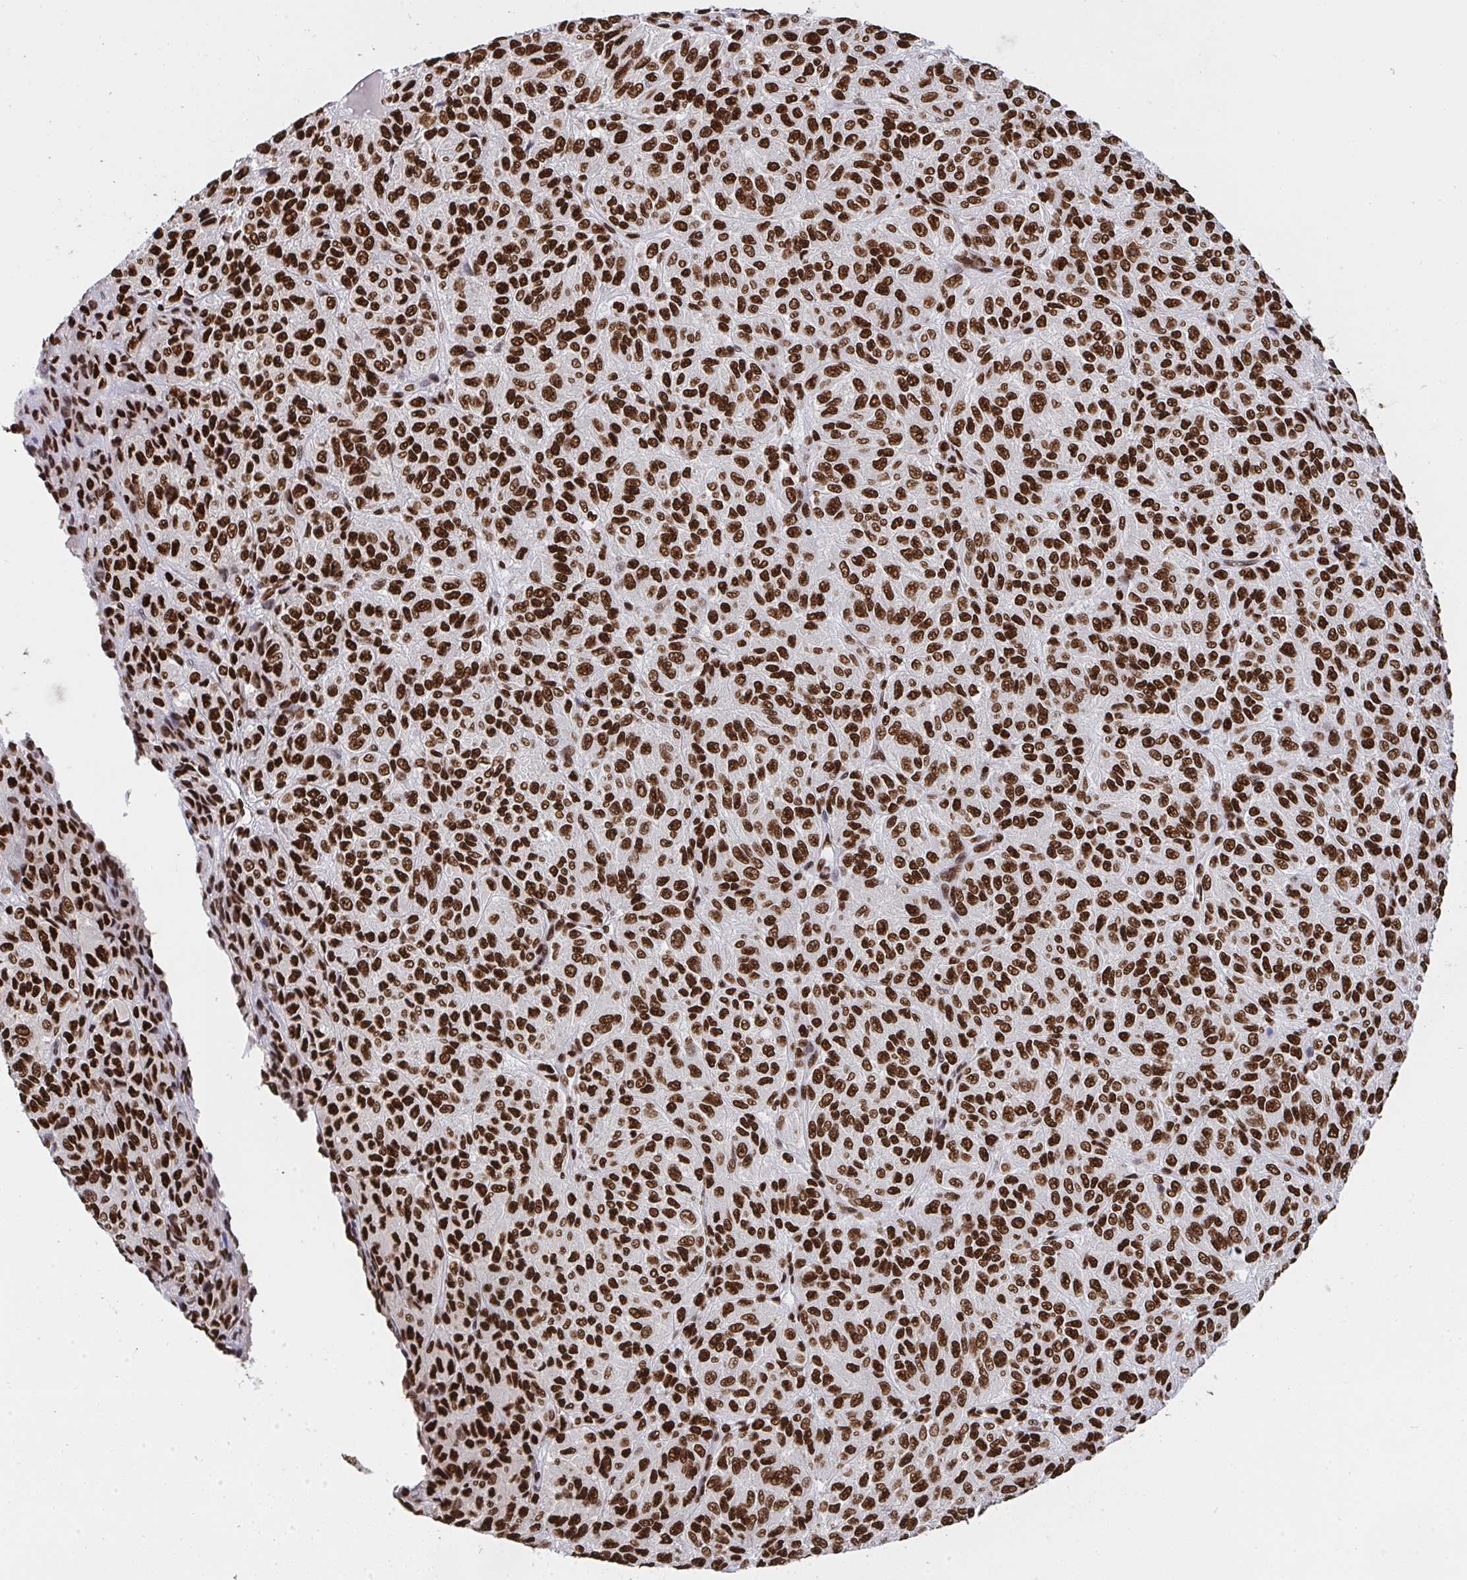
{"staining": {"intensity": "strong", "quantity": ">75%", "location": "nuclear"}, "tissue": "melanoma", "cell_type": "Tumor cells", "image_type": "cancer", "snomed": [{"axis": "morphology", "description": "Malignant melanoma, Metastatic site"}, {"axis": "topography", "description": "Brain"}], "caption": "This image demonstrates IHC staining of melanoma, with high strong nuclear staining in approximately >75% of tumor cells.", "gene": "HNRNPL", "patient": {"sex": "female", "age": 56}}